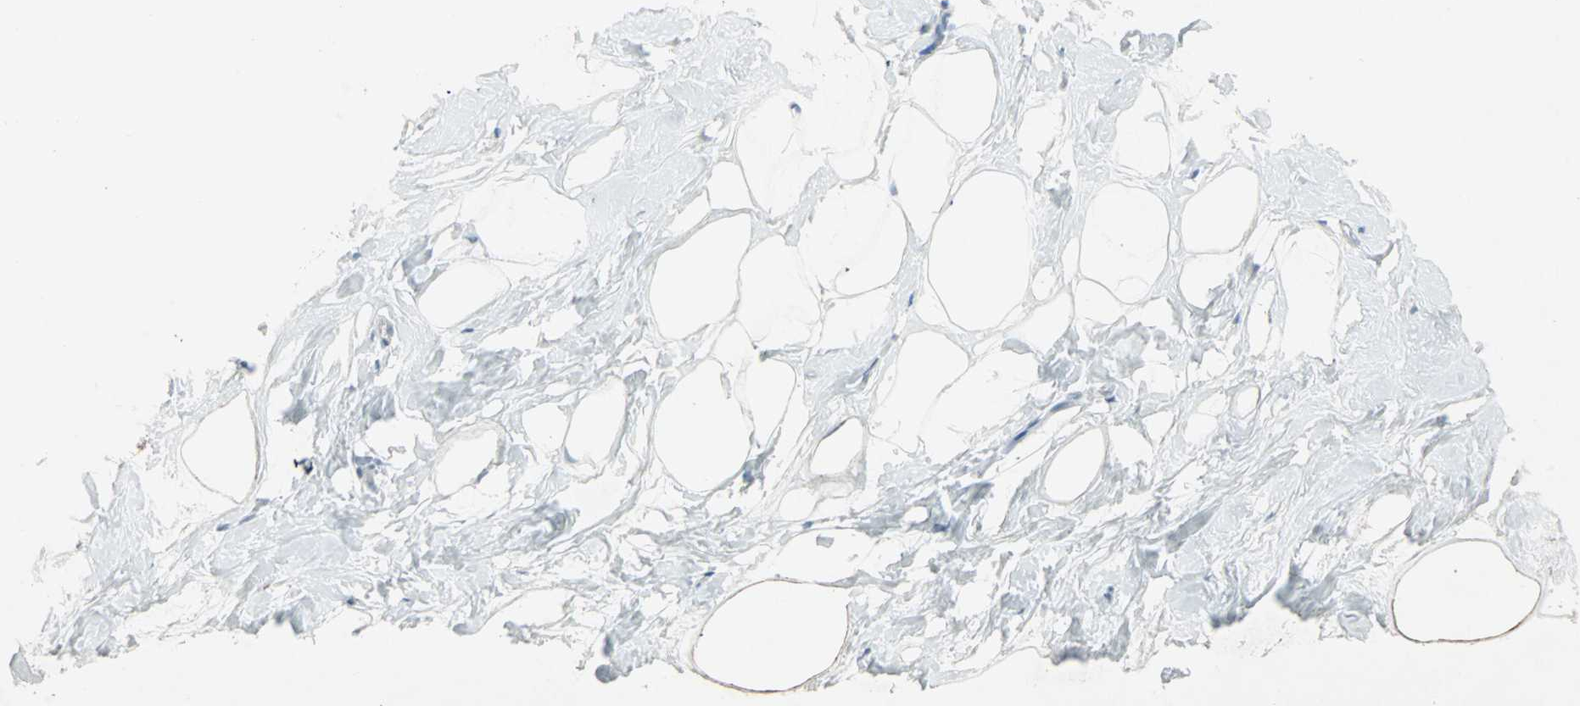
{"staining": {"intensity": "negative", "quantity": "none", "location": "none"}, "tissue": "breast", "cell_type": "Adipocytes", "image_type": "normal", "snomed": [{"axis": "morphology", "description": "Normal tissue, NOS"}, {"axis": "topography", "description": "Breast"}], "caption": "Adipocytes show no significant expression in benign breast. (Stains: DAB IHC with hematoxylin counter stain, Microscopy: brightfield microscopy at high magnification).", "gene": "LANCL3", "patient": {"sex": "female", "age": 23}}